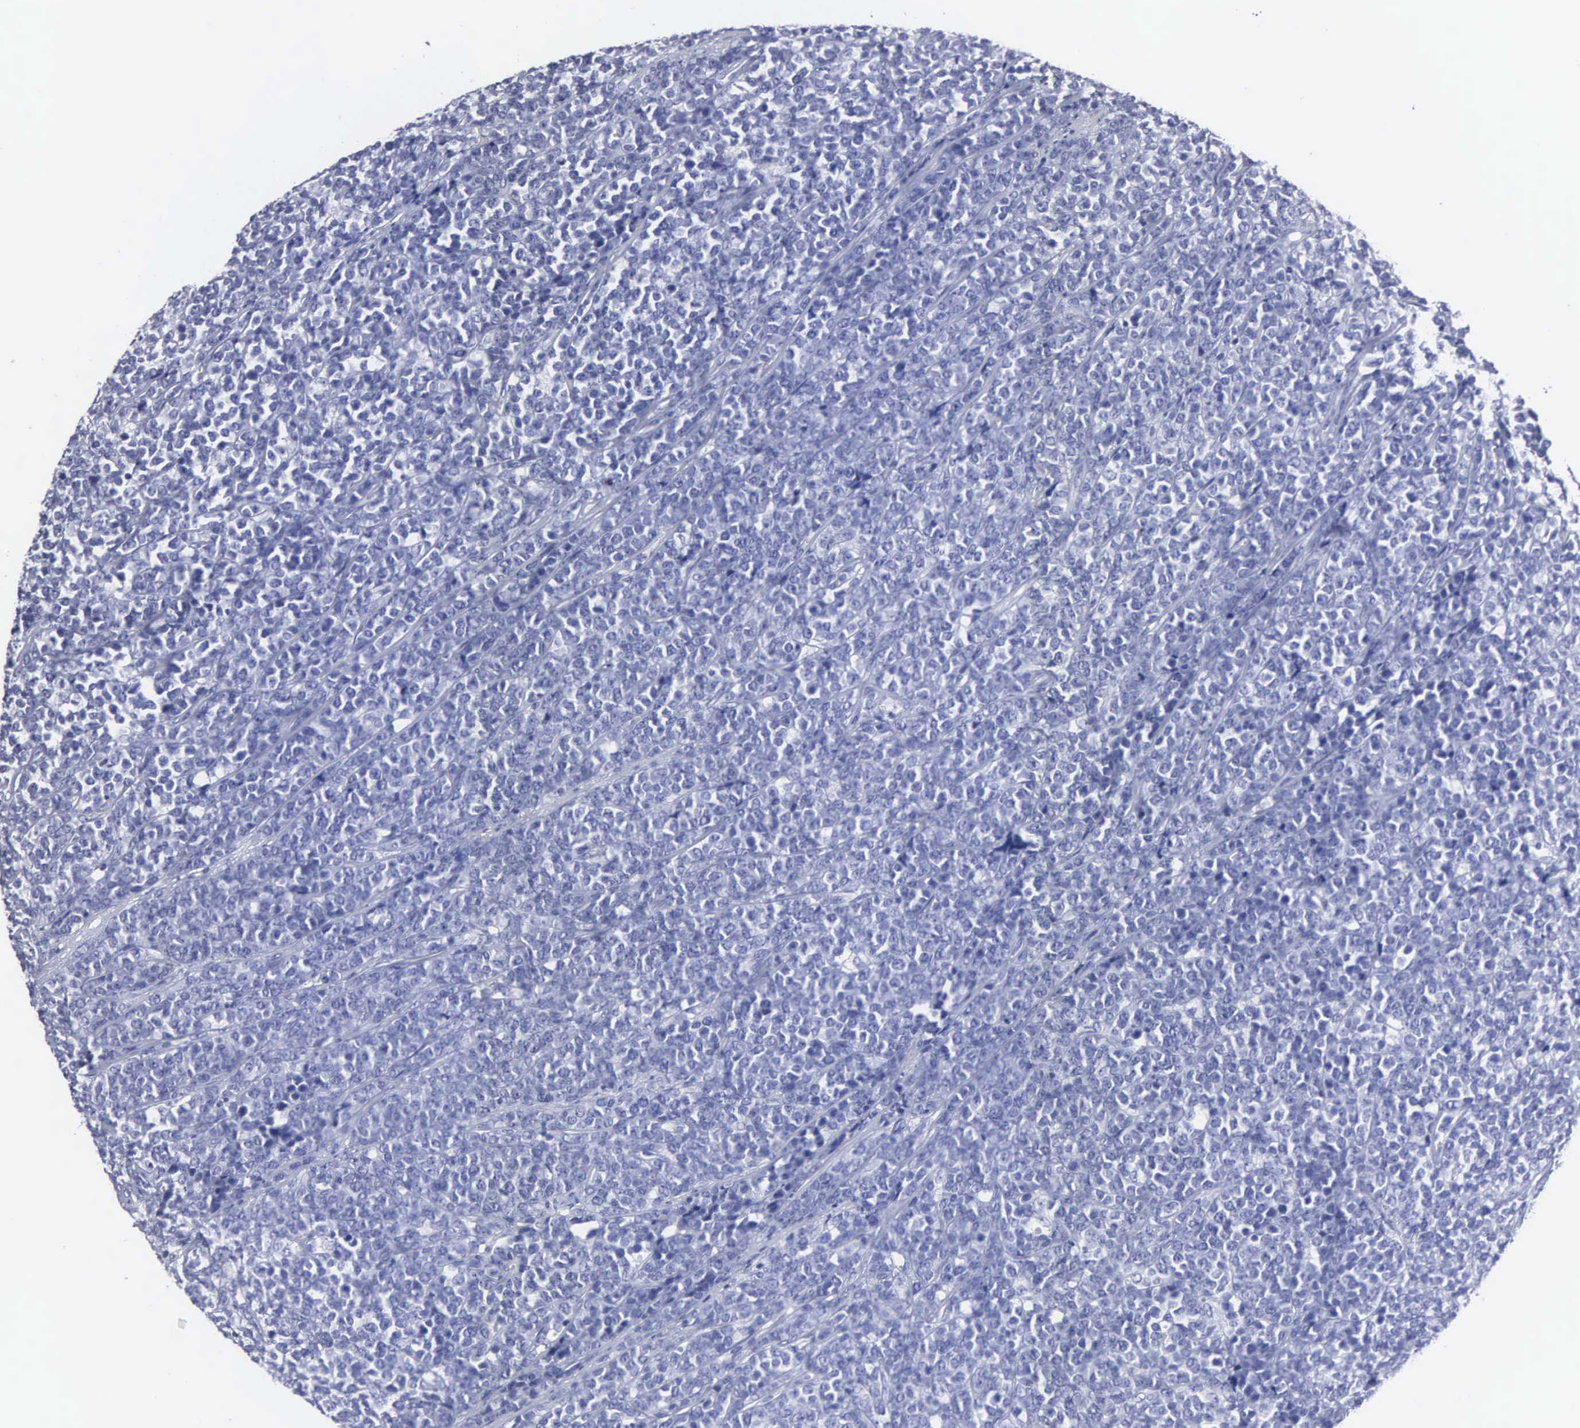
{"staining": {"intensity": "negative", "quantity": "none", "location": "none"}, "tissue": "lymphoma", "cell_type": "Tumor cells", "image_type": "cancer", "snomed": [{"axis": "morphology", "description": "Malignant lymphoma, non-Hodgkin's type, High grade"}, {"axis": "topography", "description": "Small intestine"}, {"axis": "topography", "description": "Colon"}], "caption": "This is a image of immunohistochemistry staining of lymphoma, which shows no positivity in tumor cells. (Immunohistochemistry, brightfield microscopy, high magnification).", "gene": "UPB1", "patient": {"sex": "male", "age": 8}}